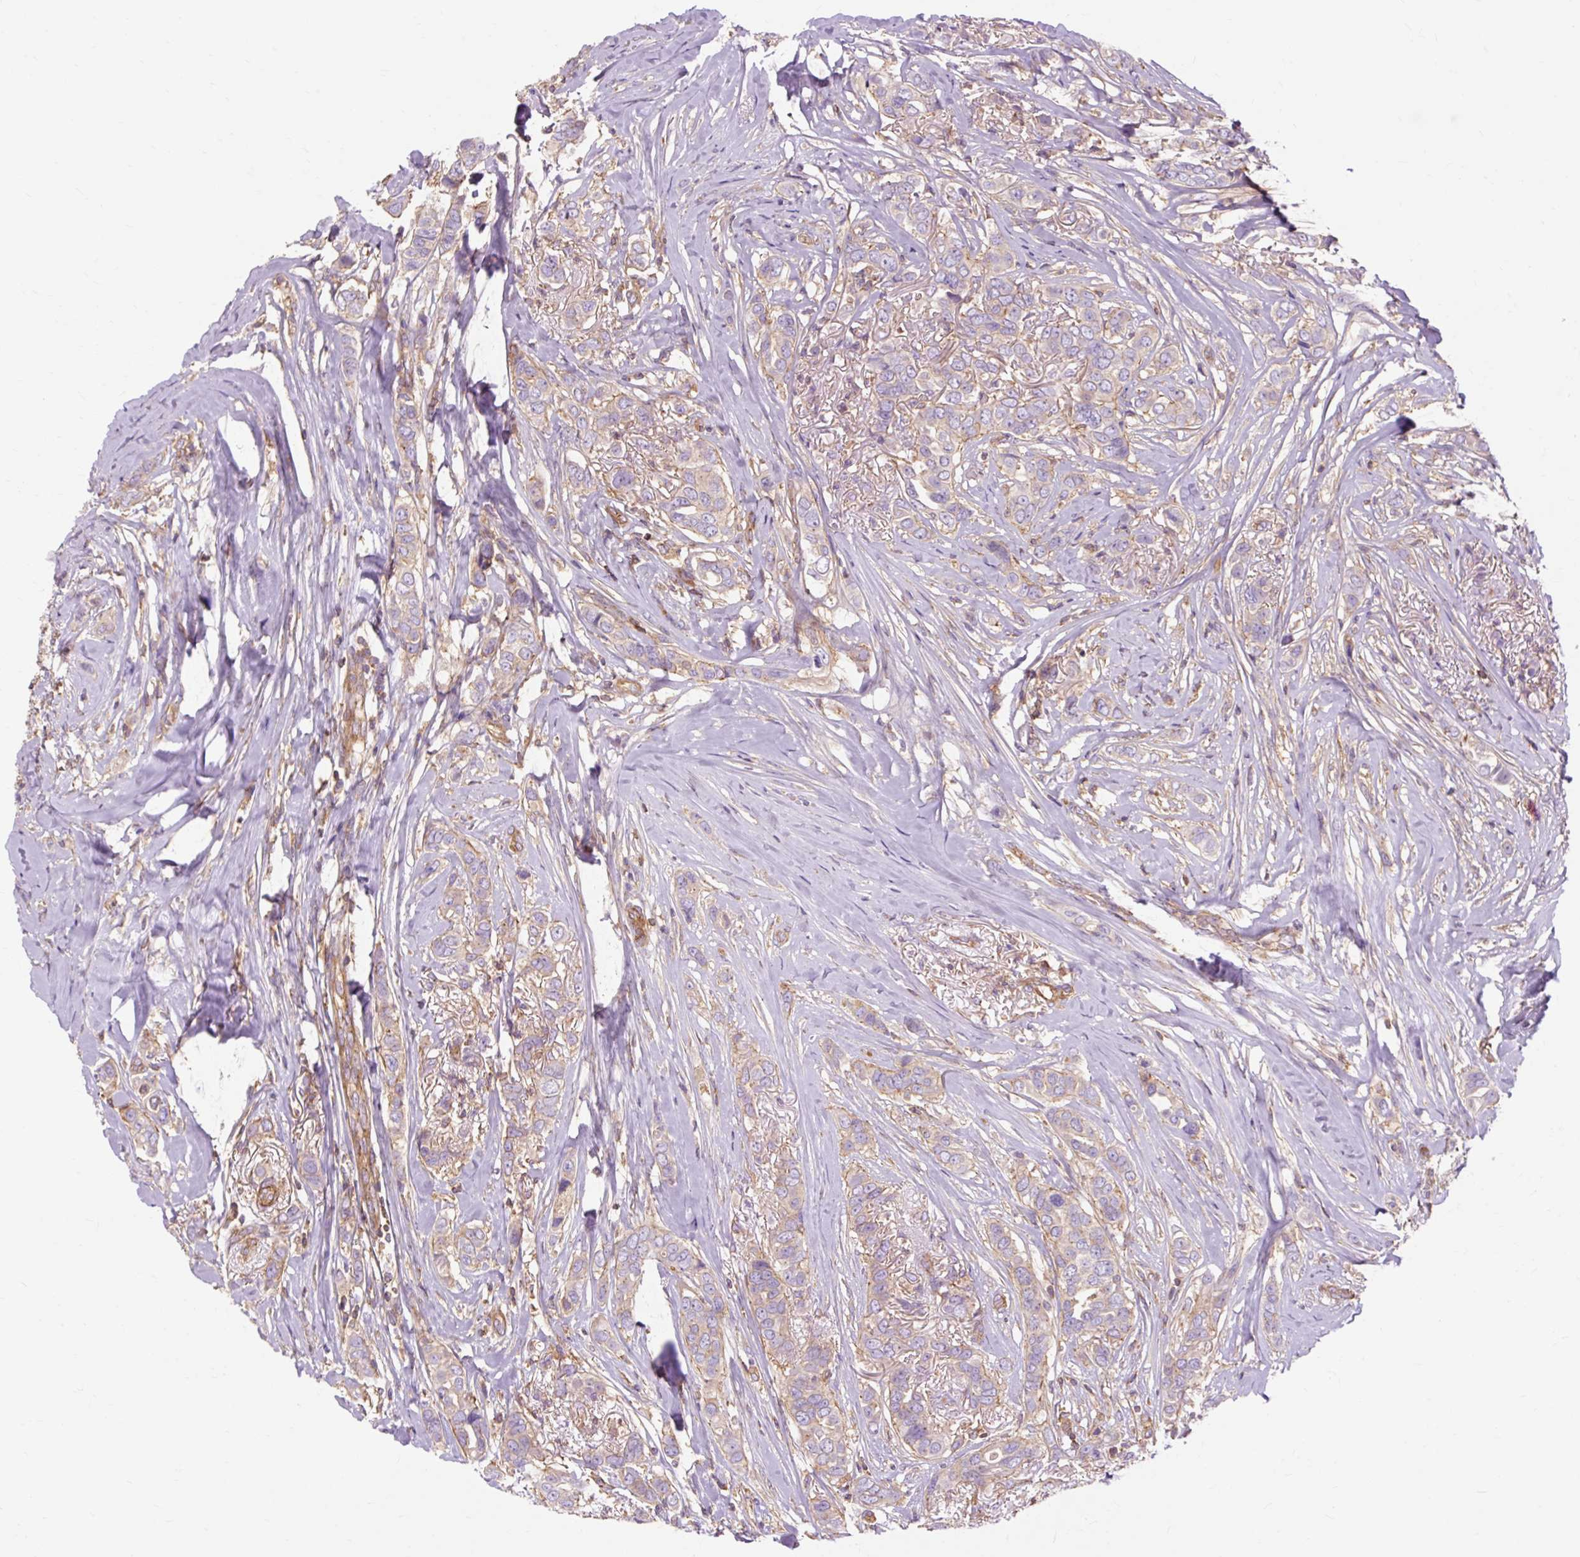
{"staining": {"intensity": "weak", "quantity": "25%-75%", "location": "cytoplasmic/membranous"}, "tissue": "breast cancer", "cell_type": "Tumor cells", "image_type": "cancer", "snomed": [{"axis": "morphology", "description": "Lobular carcinoma"}, {"axis": "topography", "description": "Breast"}], "caption": "A brown stain highlights weak cytoplasmic/membranous expression of a protein in lobular carcinoma (breast) tumor cells.", "gene": "TBC1D2B", "patient": {"sex": "female", "age": 51}}